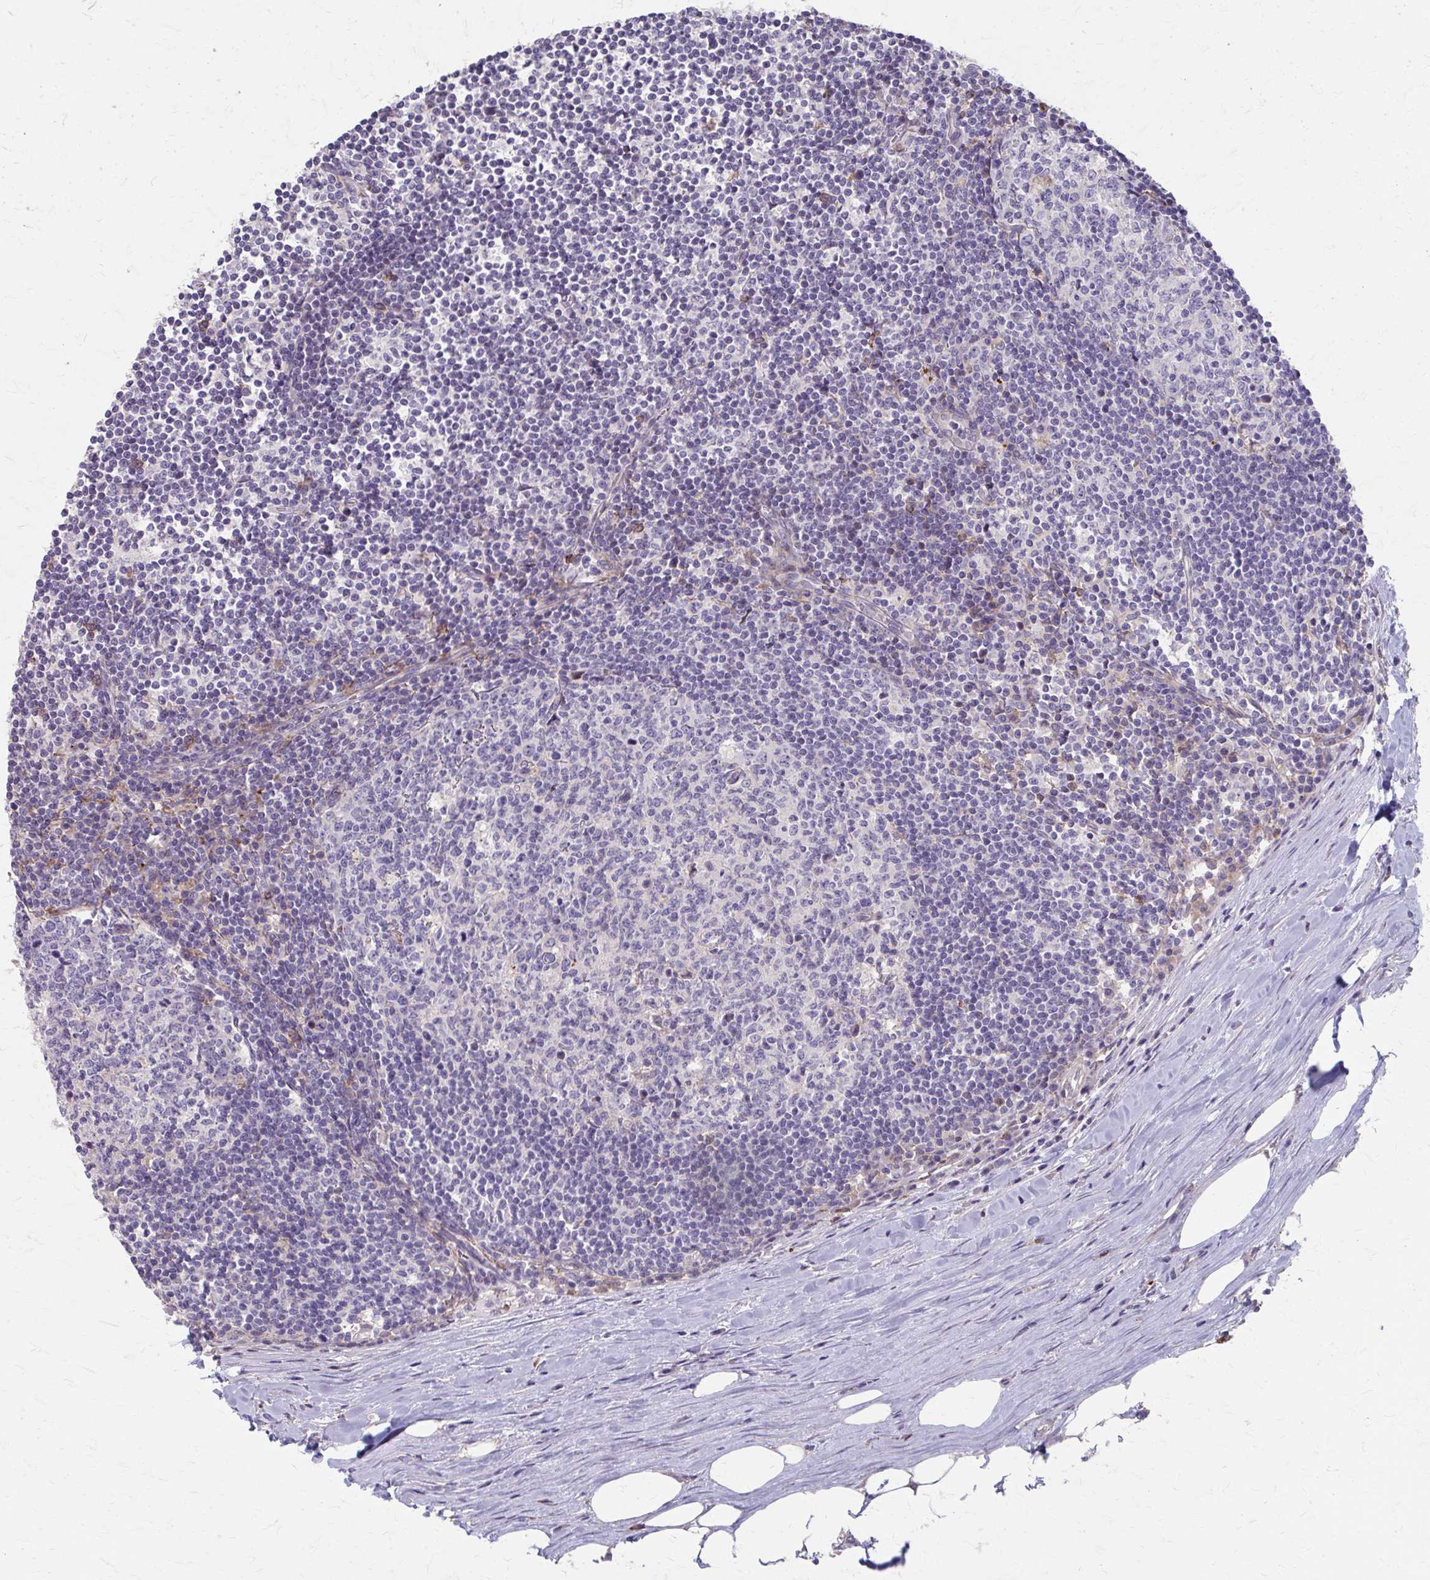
{"staining": {"intensity": "negative", "quantity": "none", "location": "none"}, "tissue": "lymph node", "cell_type": "Germinal center cells", "image_type": "normal", "snomed": [{"axis": "morphology", "description": "Normal tissue, NOS"}, {"axis": "topography", "description": "Lymph node"}], "caption": "This is an IHC image of benign lymph node. There is no positivity in germinal center cells.", "gene": "MMP14", "patient": {"sex": "male", "age": 67}}